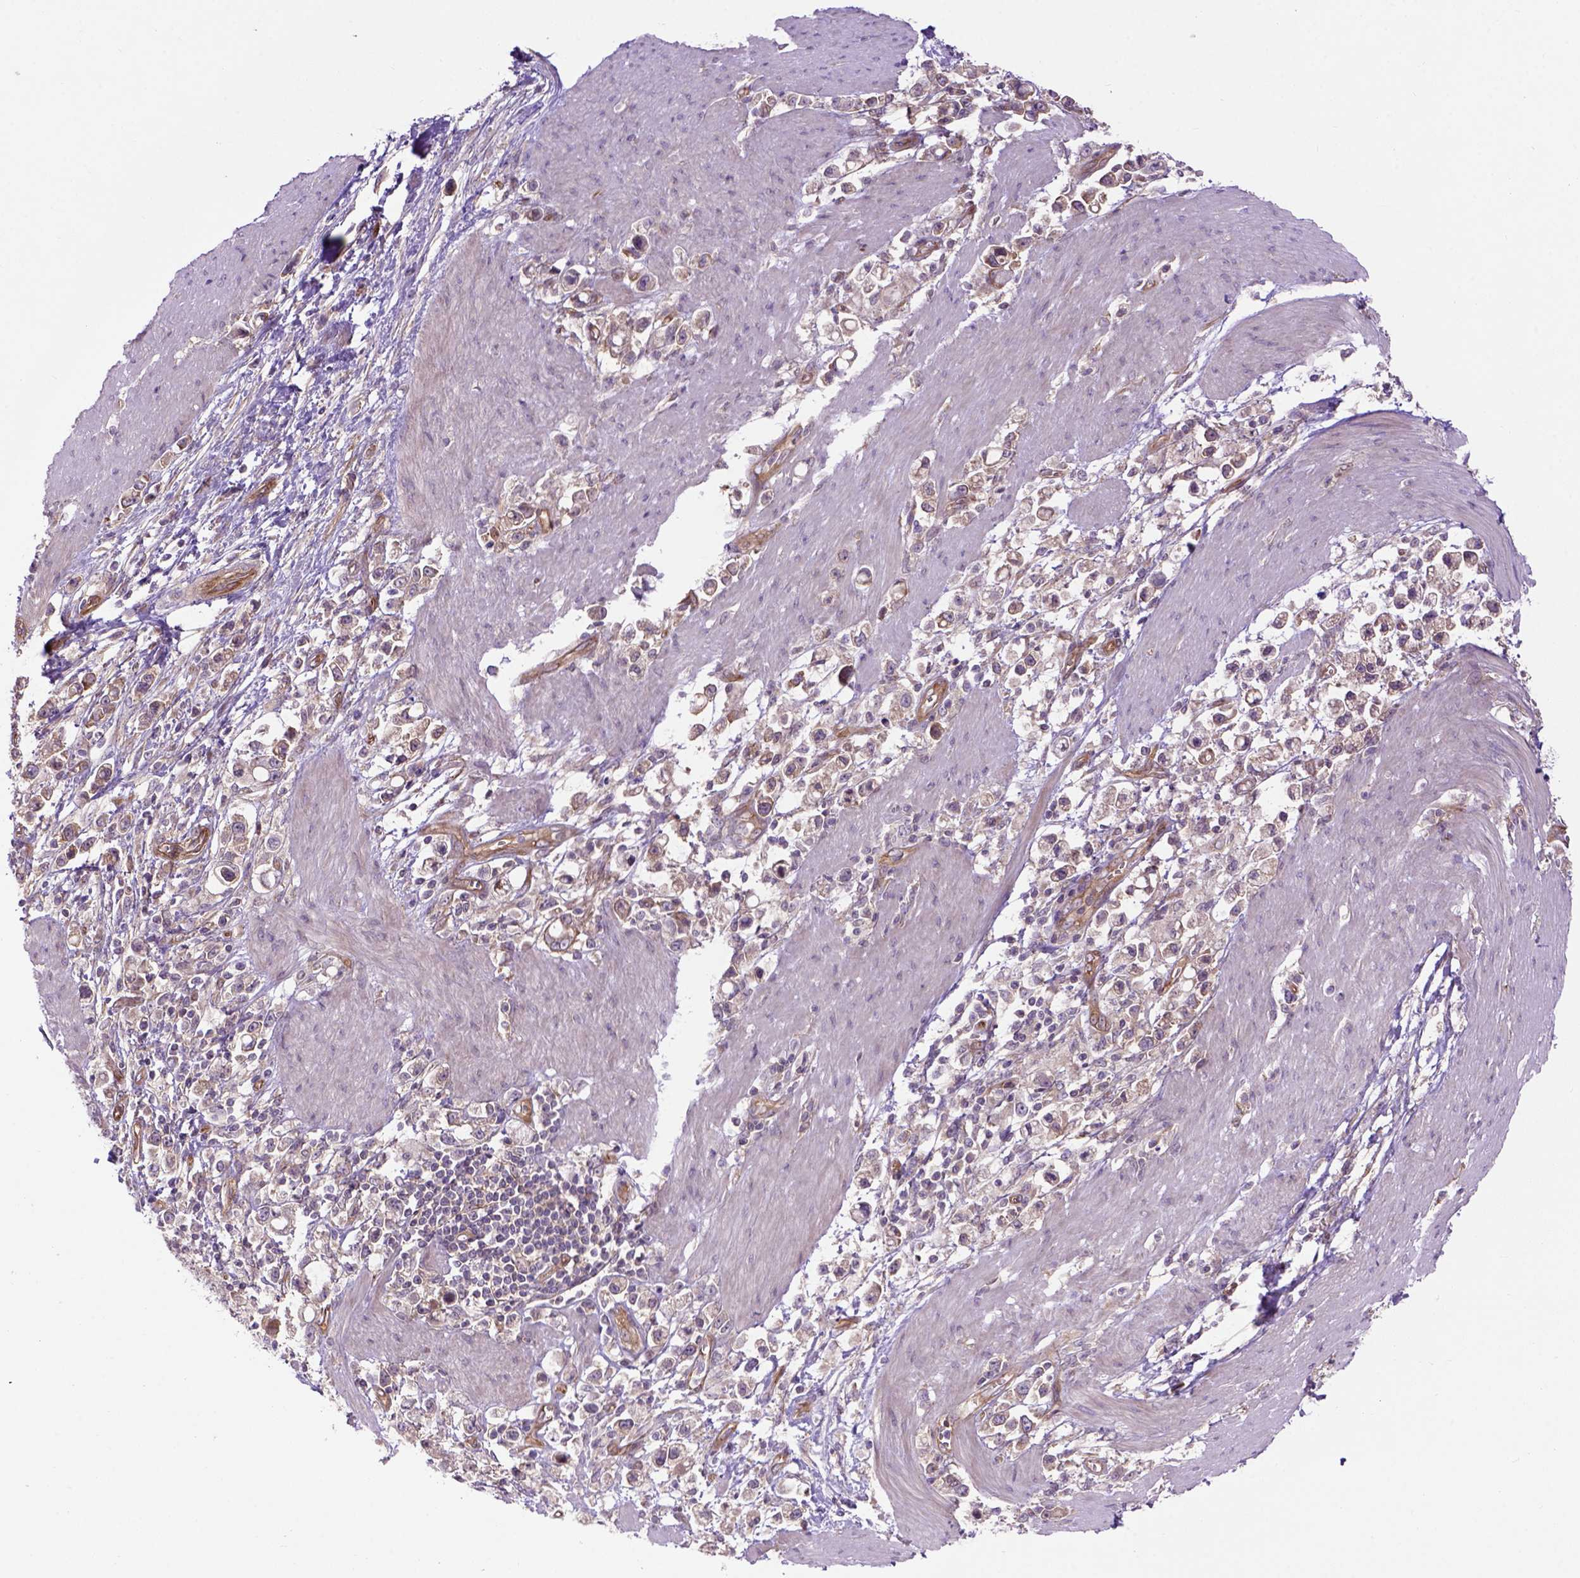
{"staining": {"intensity": "negative", "quantity": "none", "location": "none"}, "tissue": "stomach cancer", "cell_type": "Tumor cells", "image_type": "cancer", "snomed": [{"axis": "morphology", "description": "Adenocarcinoma, NOS"}, {"axis": "topography", "description": "Stomach"}], "caption": "This is a image of IHC staining of stomach adenocarcinoma, which shows no positivity in tumor cells.", "gene": "CASKIN2", "patient": {"sex": "male", "age": 63}}